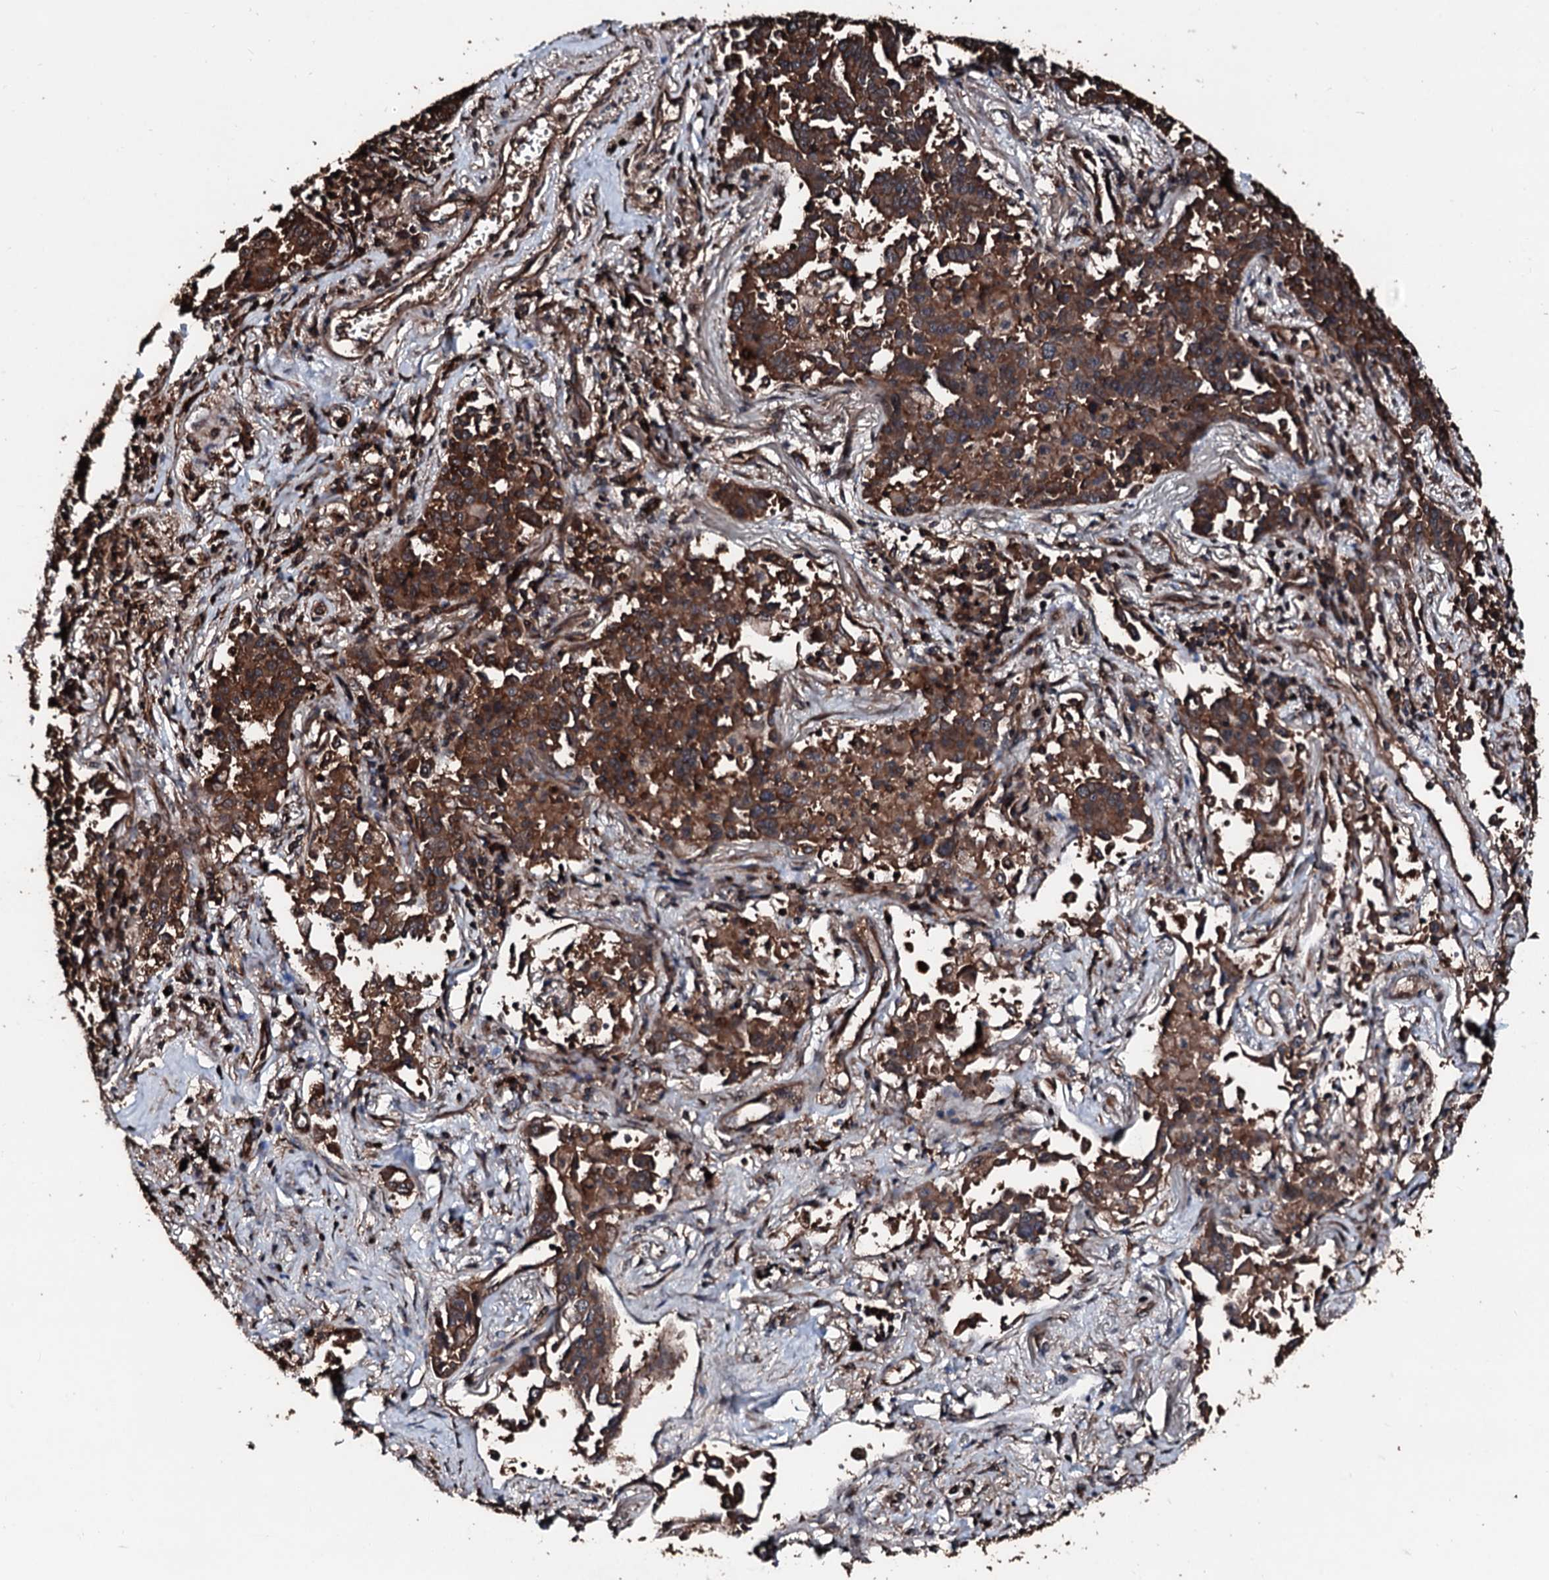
{"staining": {"intensity": "strong", "quantity": ">75%", "location": "cytoplasmic/membranous"}, "tissue": "lung cancer", "cell_type": "Tumor cells", "image_type": "cancer", "snomed": [{"axis": "morphology", "description": "Adenocarcinoma, NOS"}, {"axis": "topography", "description": "Lung"}], "caption": "This is a photomicrograph of immunohistochemistry staining of lung adenocarcinoma, which shows strong positivity in the cytoplasmic/membranous of tumor cells.", "gene": "KIF18A", "patient": {"sex": "male", "age": 67}}